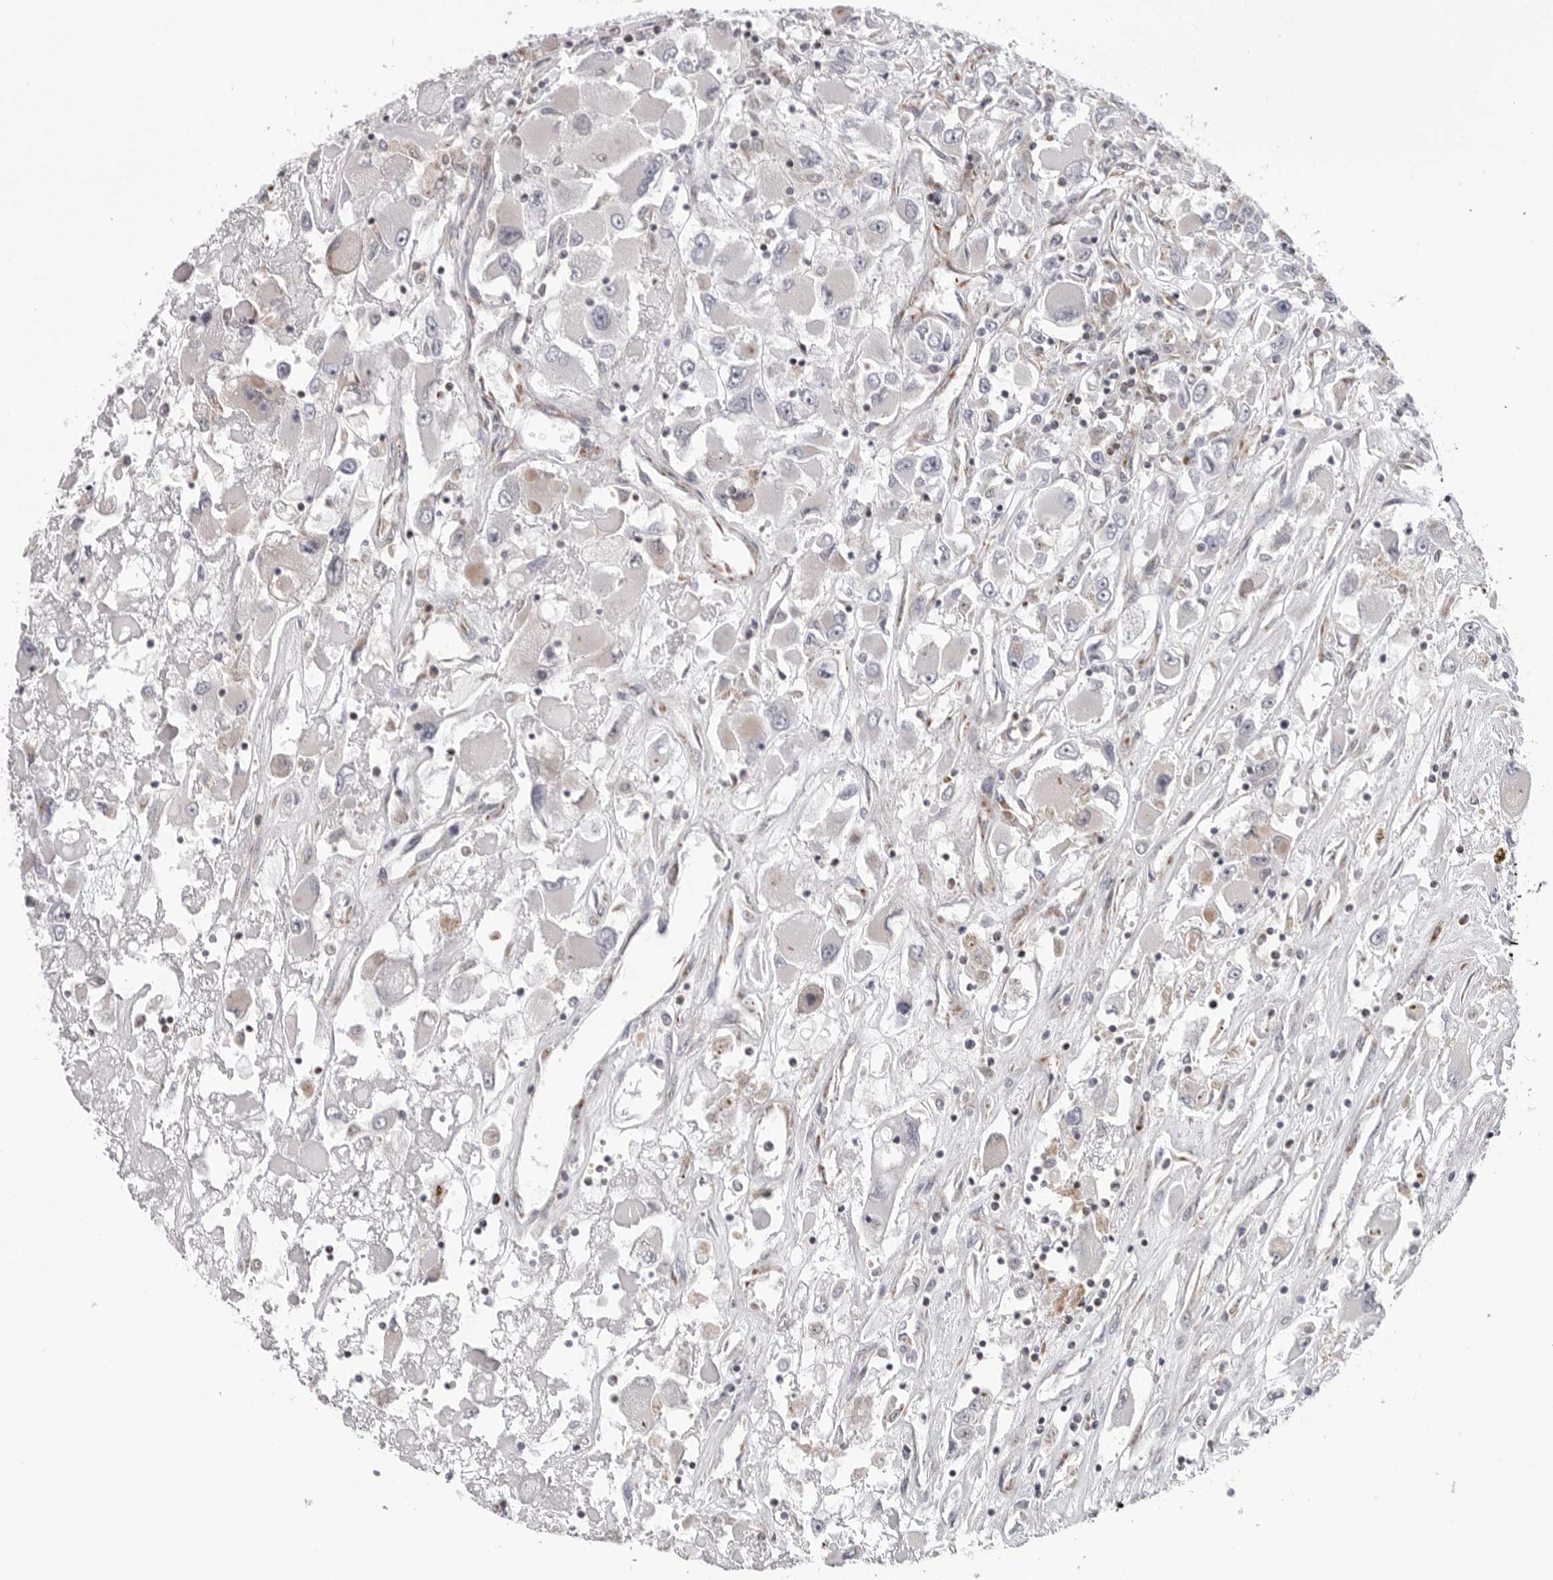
{"staining": {"intensity": "negative", "quantity": "none", "location": "none"}, "tissue": "renal cancer", "cell_type": "Tumor cells", "image_type": "cancer", "snomed": [{"axis": "morphology", "description": "Adenocarcinoma, NOS"}, {"axis": "topography", "description": "Kidney"}], "caption": "An immunohistochemistry (IHC) micrograph of adenocarcinoma (renal) is shown. There is no staining in tumor cells of adenocarcinoma (renal).", "gene": "CDK20", "patient": {"sex": "female", "age": 52}}